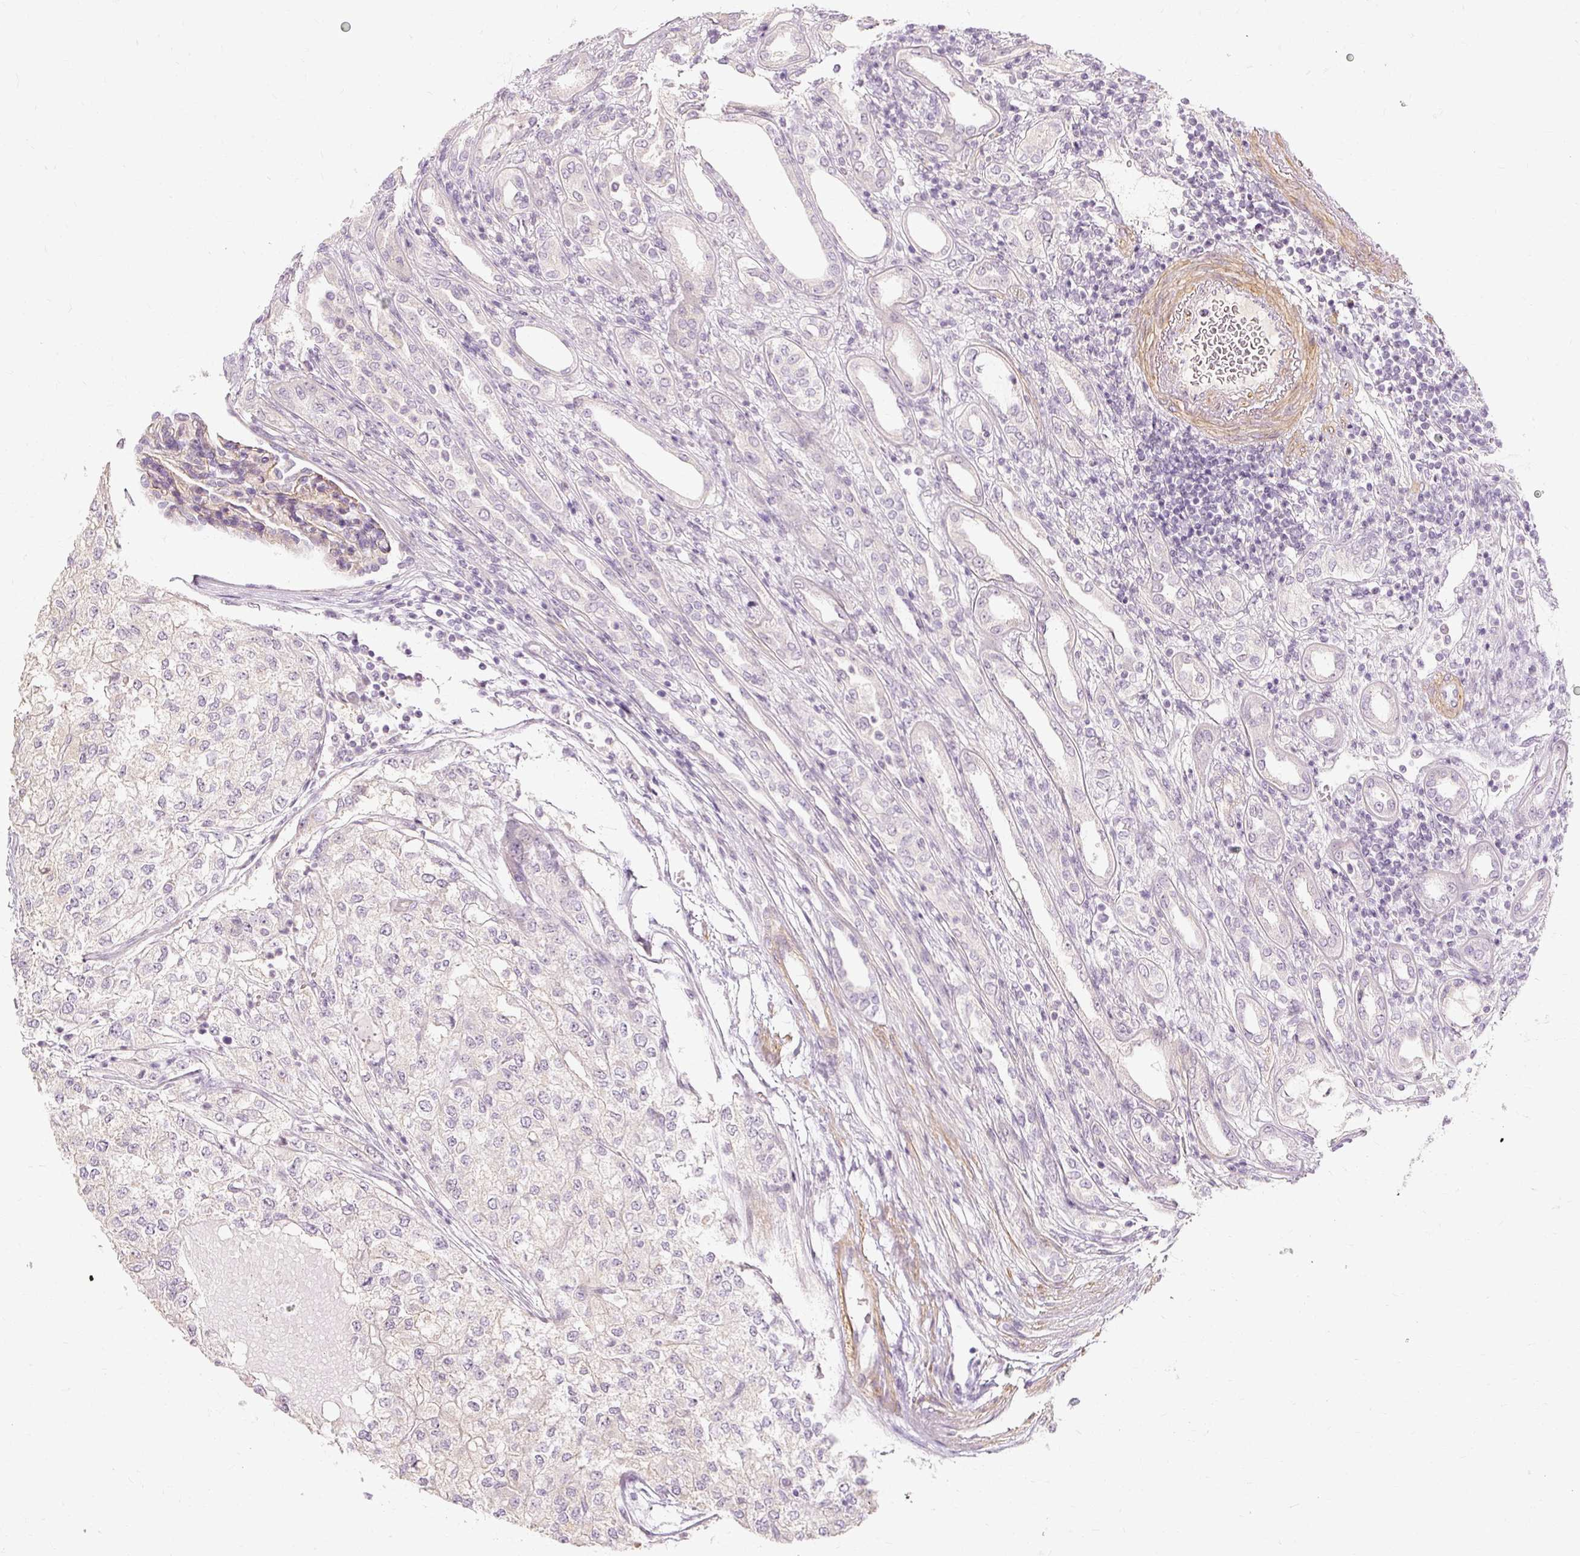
{"staining": {"intensity": "negative", "quantity": "none", "location": "none"}, "tissue": "renal cancer", "cell_type": "Tumor cells", "image_type": "cancer", "snomed": [{"axis": "morphology", "description": "Adenocarcinoma, NOS"}, {"axis": "topography", "description": "Kidney"}], "caption": "Immunohistochemistry of human adenocarcinoma (renal) shows no positivity in tumor cells.", "gene": "CAPN3", "patient": {"sex": "female", "age": 54}}